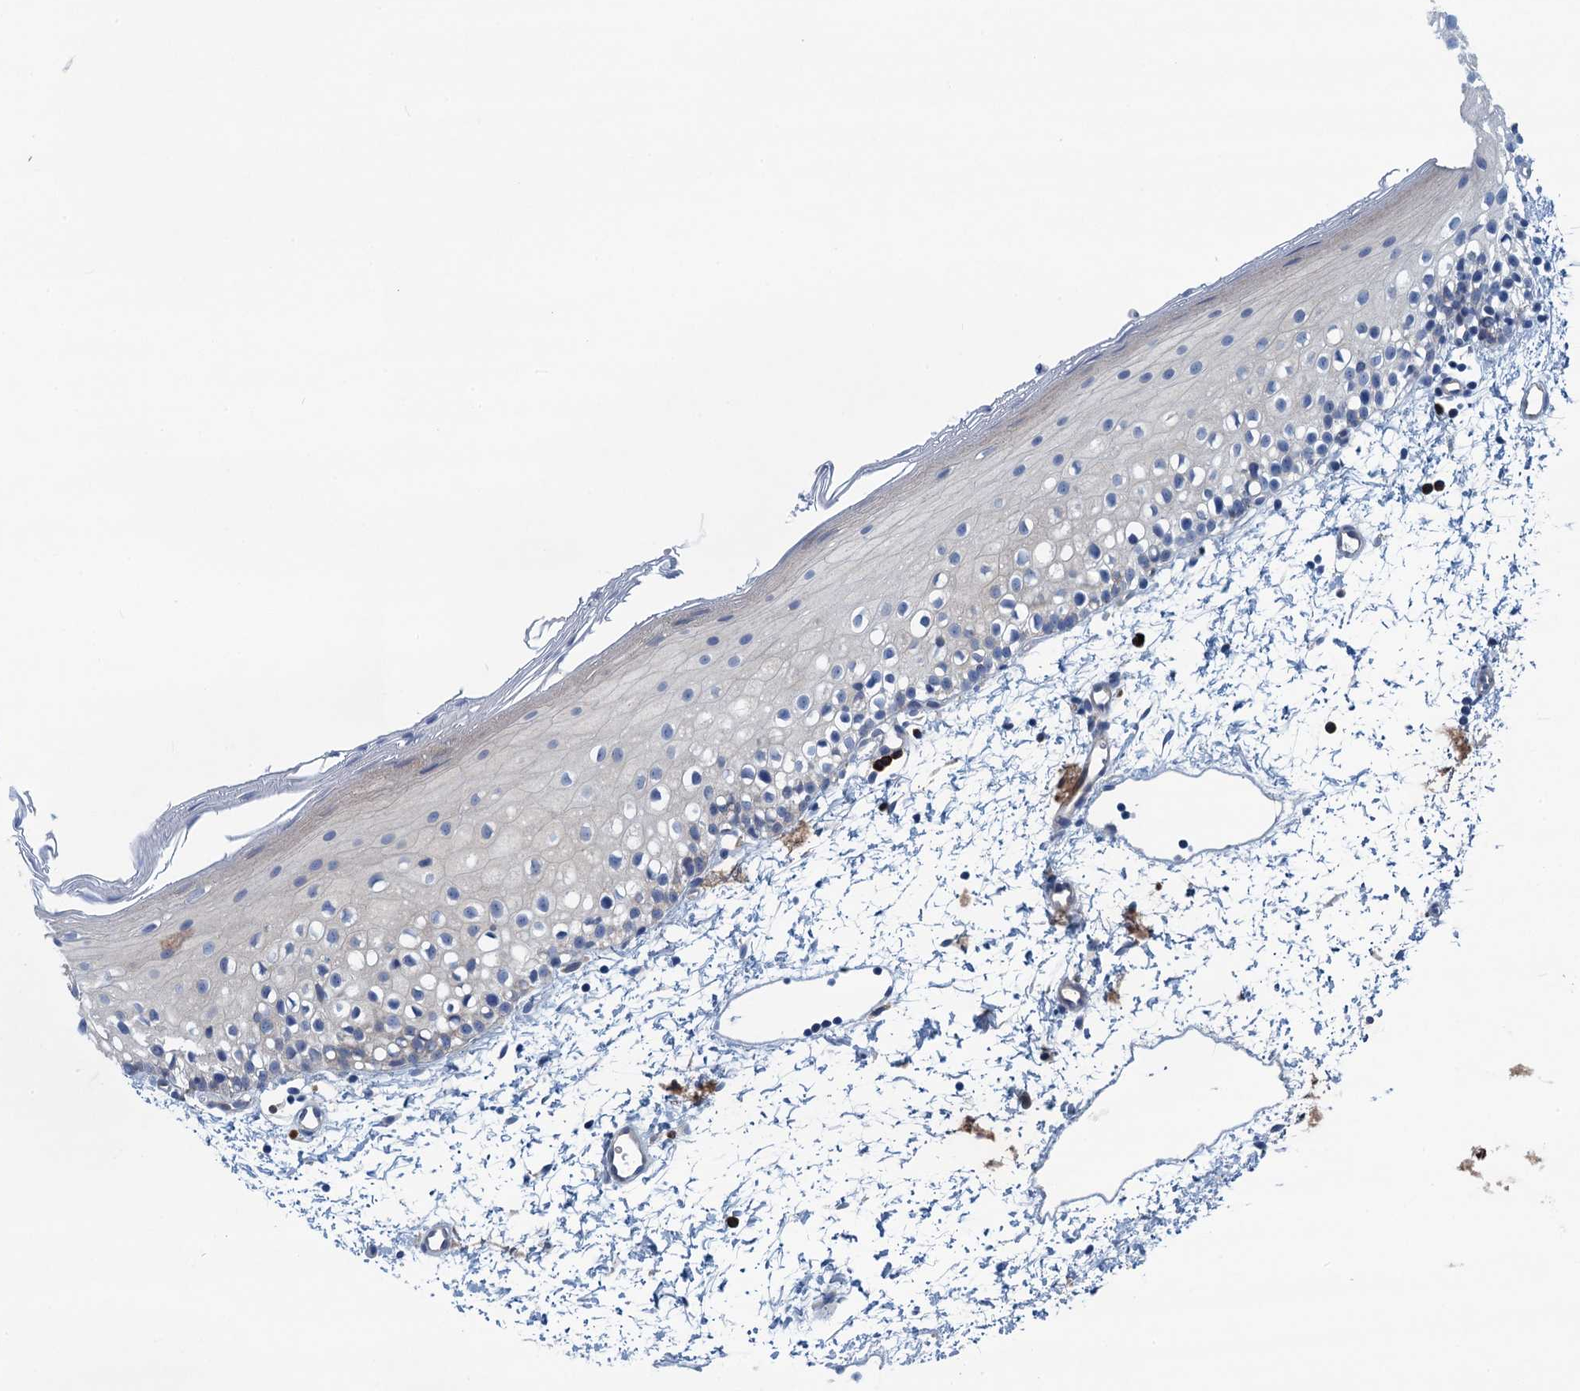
{"staining": {"intensity": "negative", "quantity": "none", "location": "none"}, "tissue": "oral mucosa", "cell_type": "Squamous epithelial cells", "image_type": "normal", "snomed": [{"axis": "morphology", "description": "Normal tissue, NOS"}, {"axis": "topography", "description": "Oral tissue"}], "caption": "Image shows no protein expression in squamous epithelial cells of normal oral mucosa. (DAB IHC, high magnification).", "gene": "MYDGF", "patient": {"sex": "male", "age": 28}}